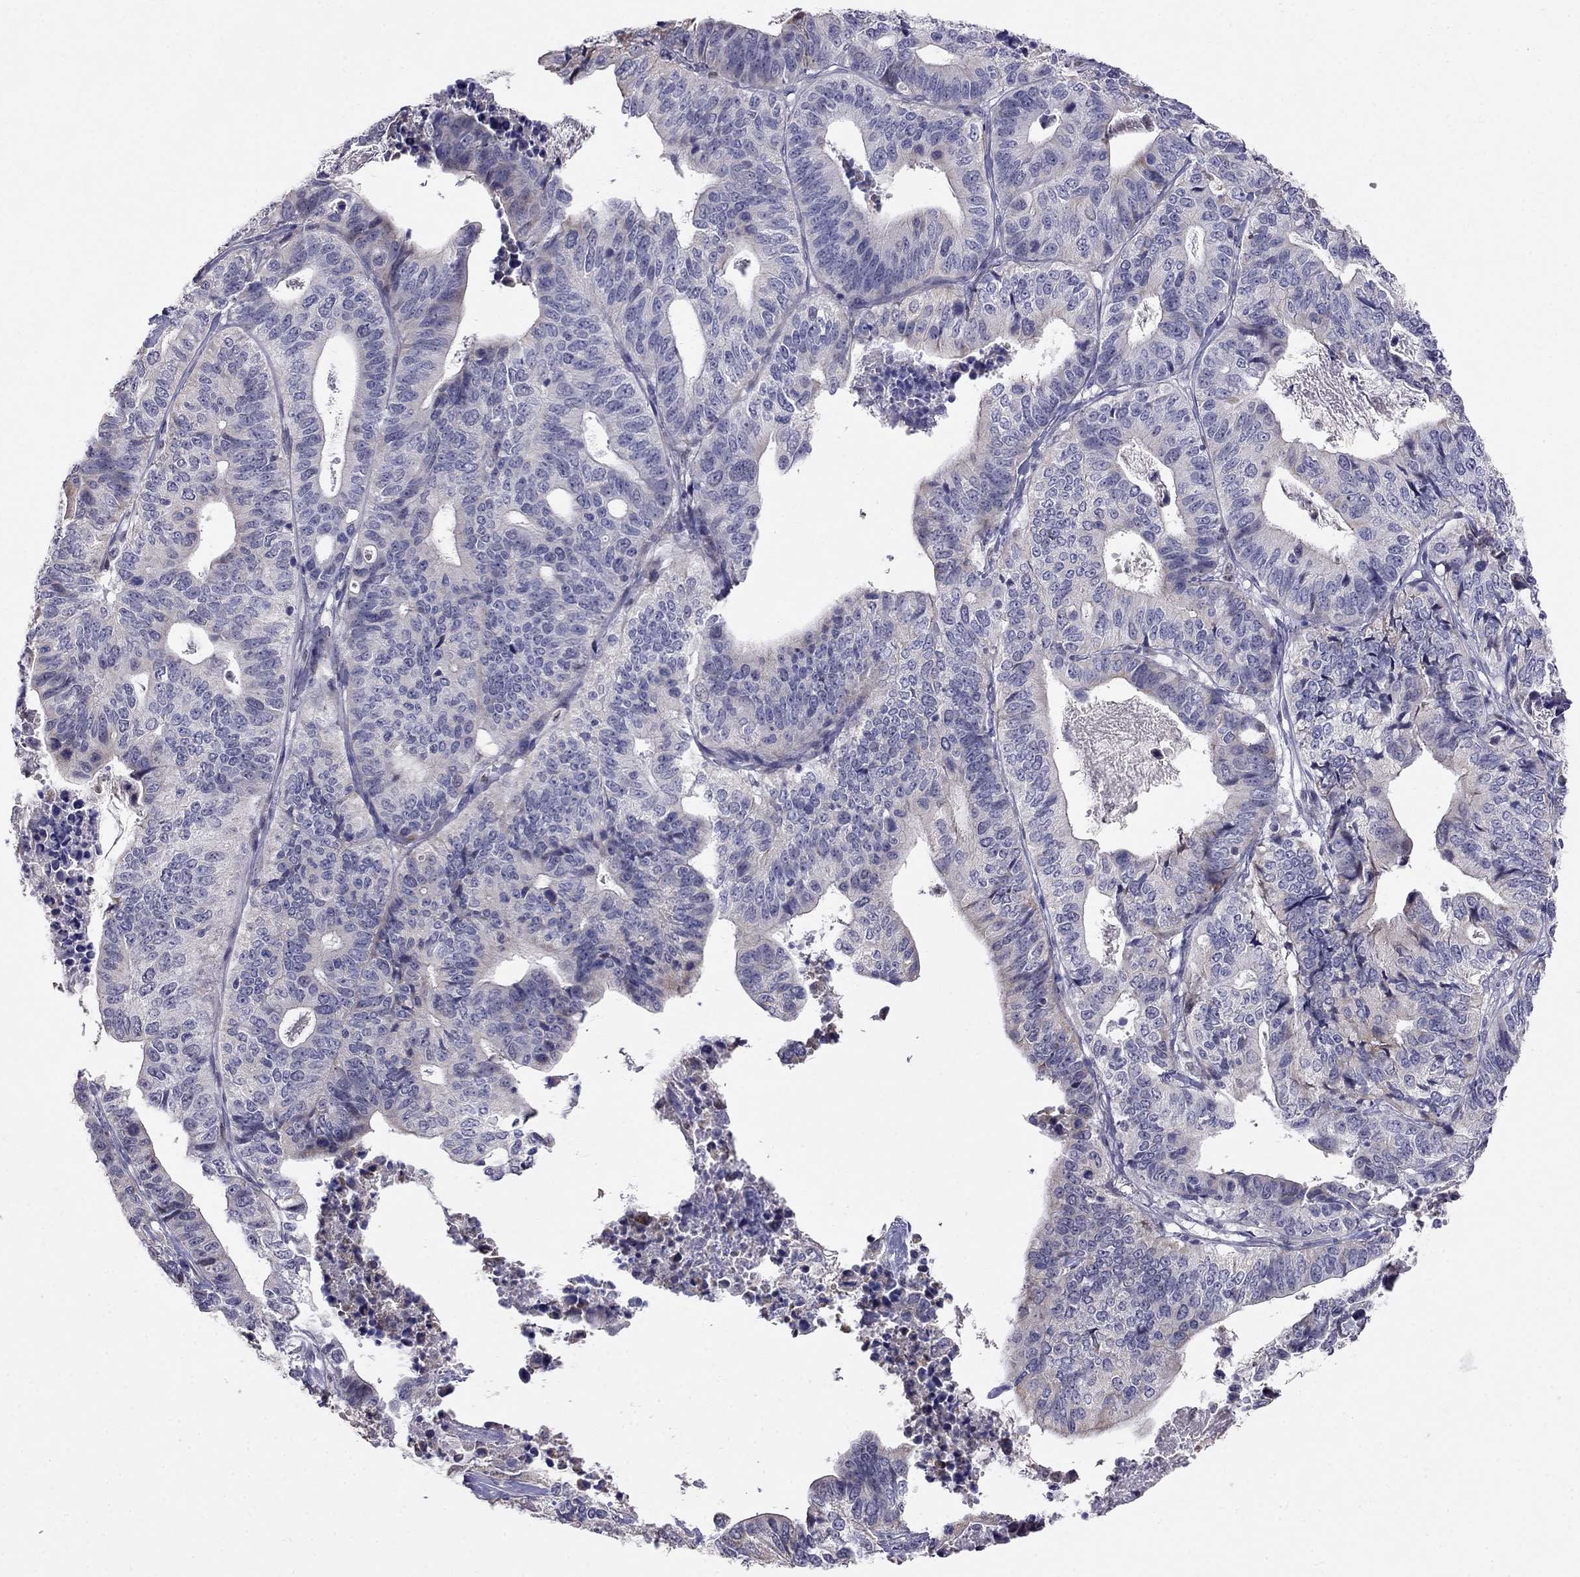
{"staining": {"intensity": "negative", "quantity": "none", "location": "none"}, "tissue": "stomach cancer", "cell_type": "Tumor cells", "image_type": "cancer", "snomed": [{"axis": "morphology", "description": "Adenocarcinoma, NOS"}, {"axis": "topography", "description": "Stomach, upper"}], "caption": "The image exhibits no significant staining in tumor cells of stomach adenocarcinoma.", "gene": "LRRC39", "patient": {"sex": "female", "age": 67}}